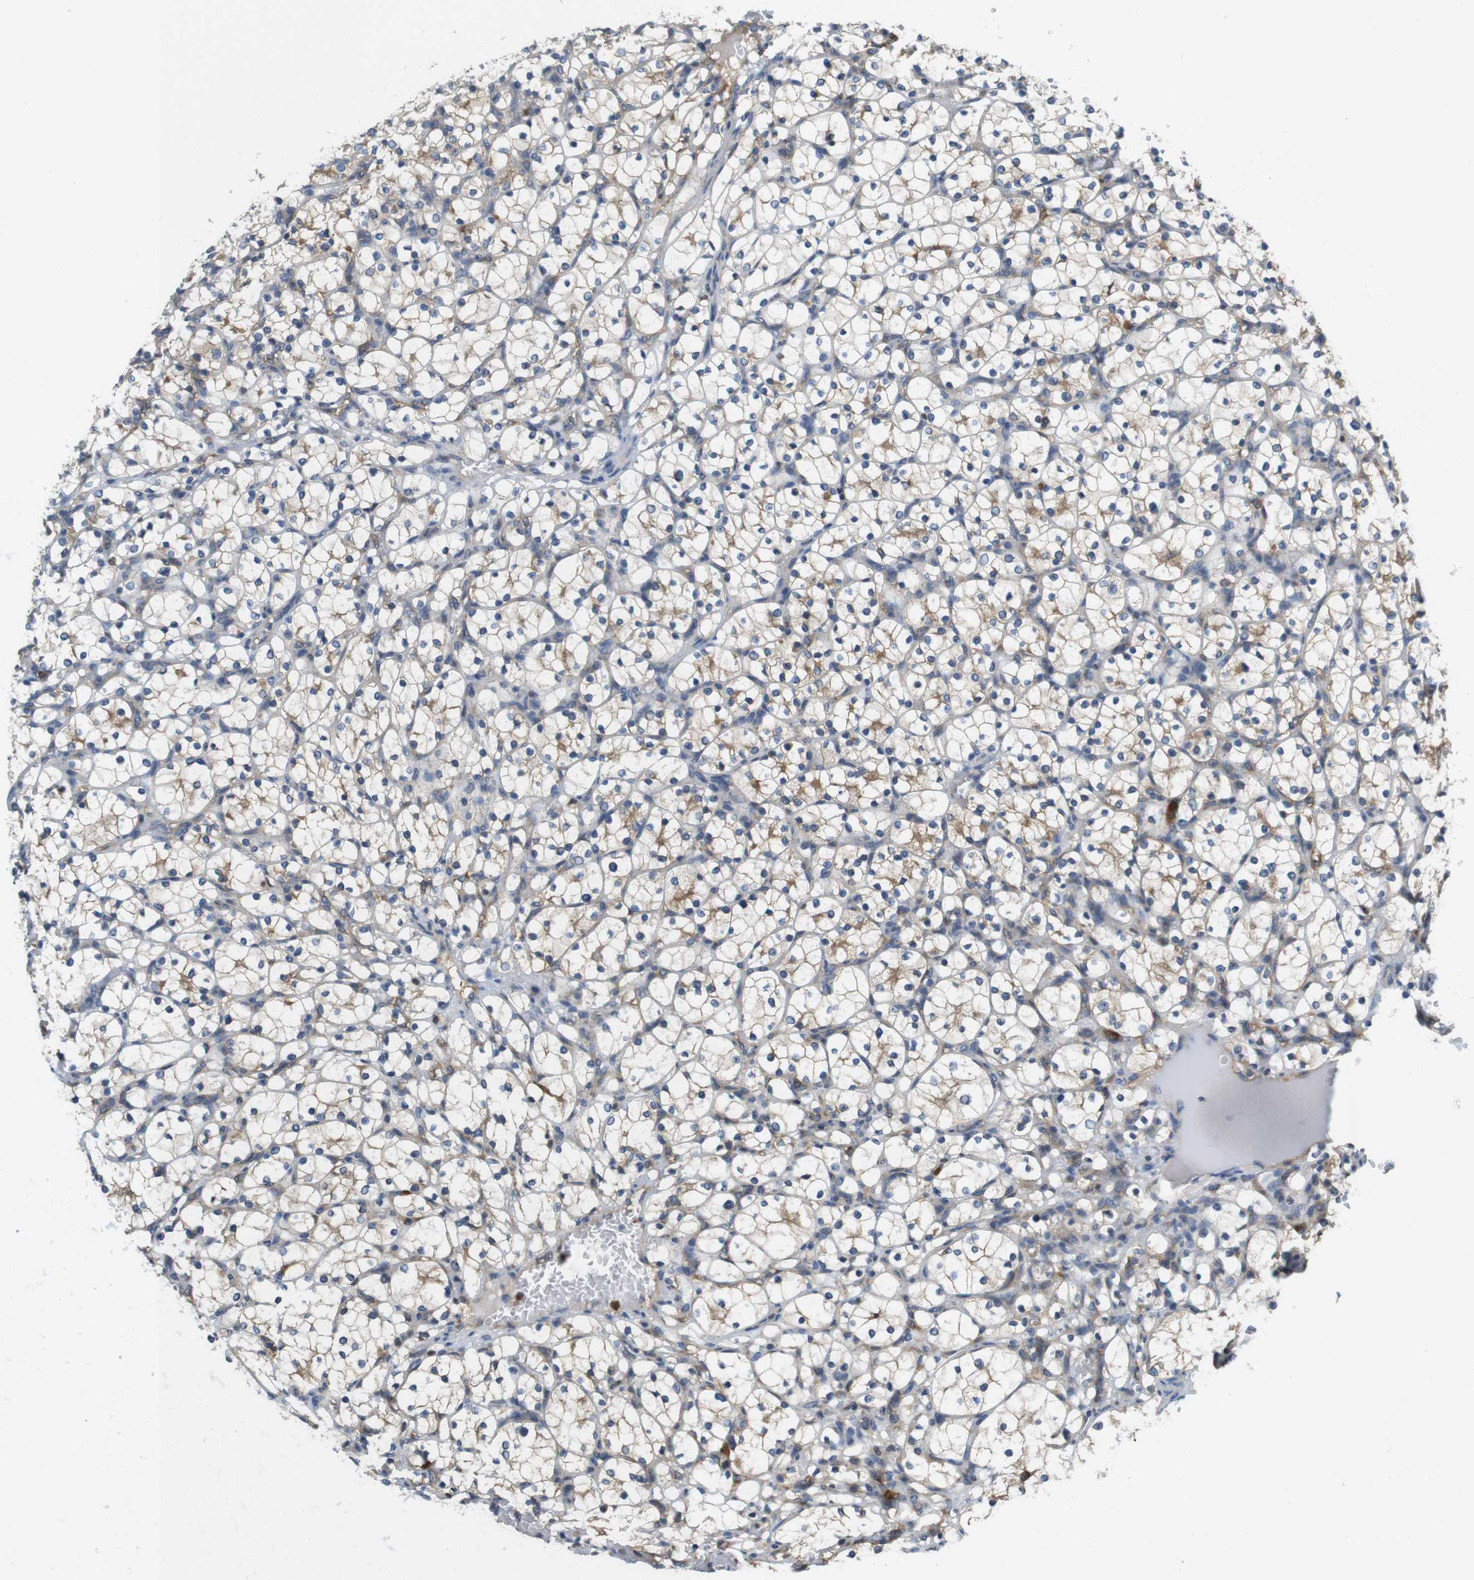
{"staining": {"intensity": "weak", "quantity": "25%-75%", "location": "cytoplasmic/membranous"}, "tissue": "renal cancer", "cell_type": "Tumor cells", "image_type": "cancer", "snomed": [{"axis": "morphology", "description": "Adenocarcinoma, NOS"}, {"axis": "topography", "description": "Kidney"}], "caption": "There is low levels of weak cytoplasmic/membranous staining in tumor cells of renal cancer (adenocarcinoma), as demonstrated by immunohistochemical staining (brown color).", "gene": "PCDH10", "patient": {"sex": "female", "age": 69}}